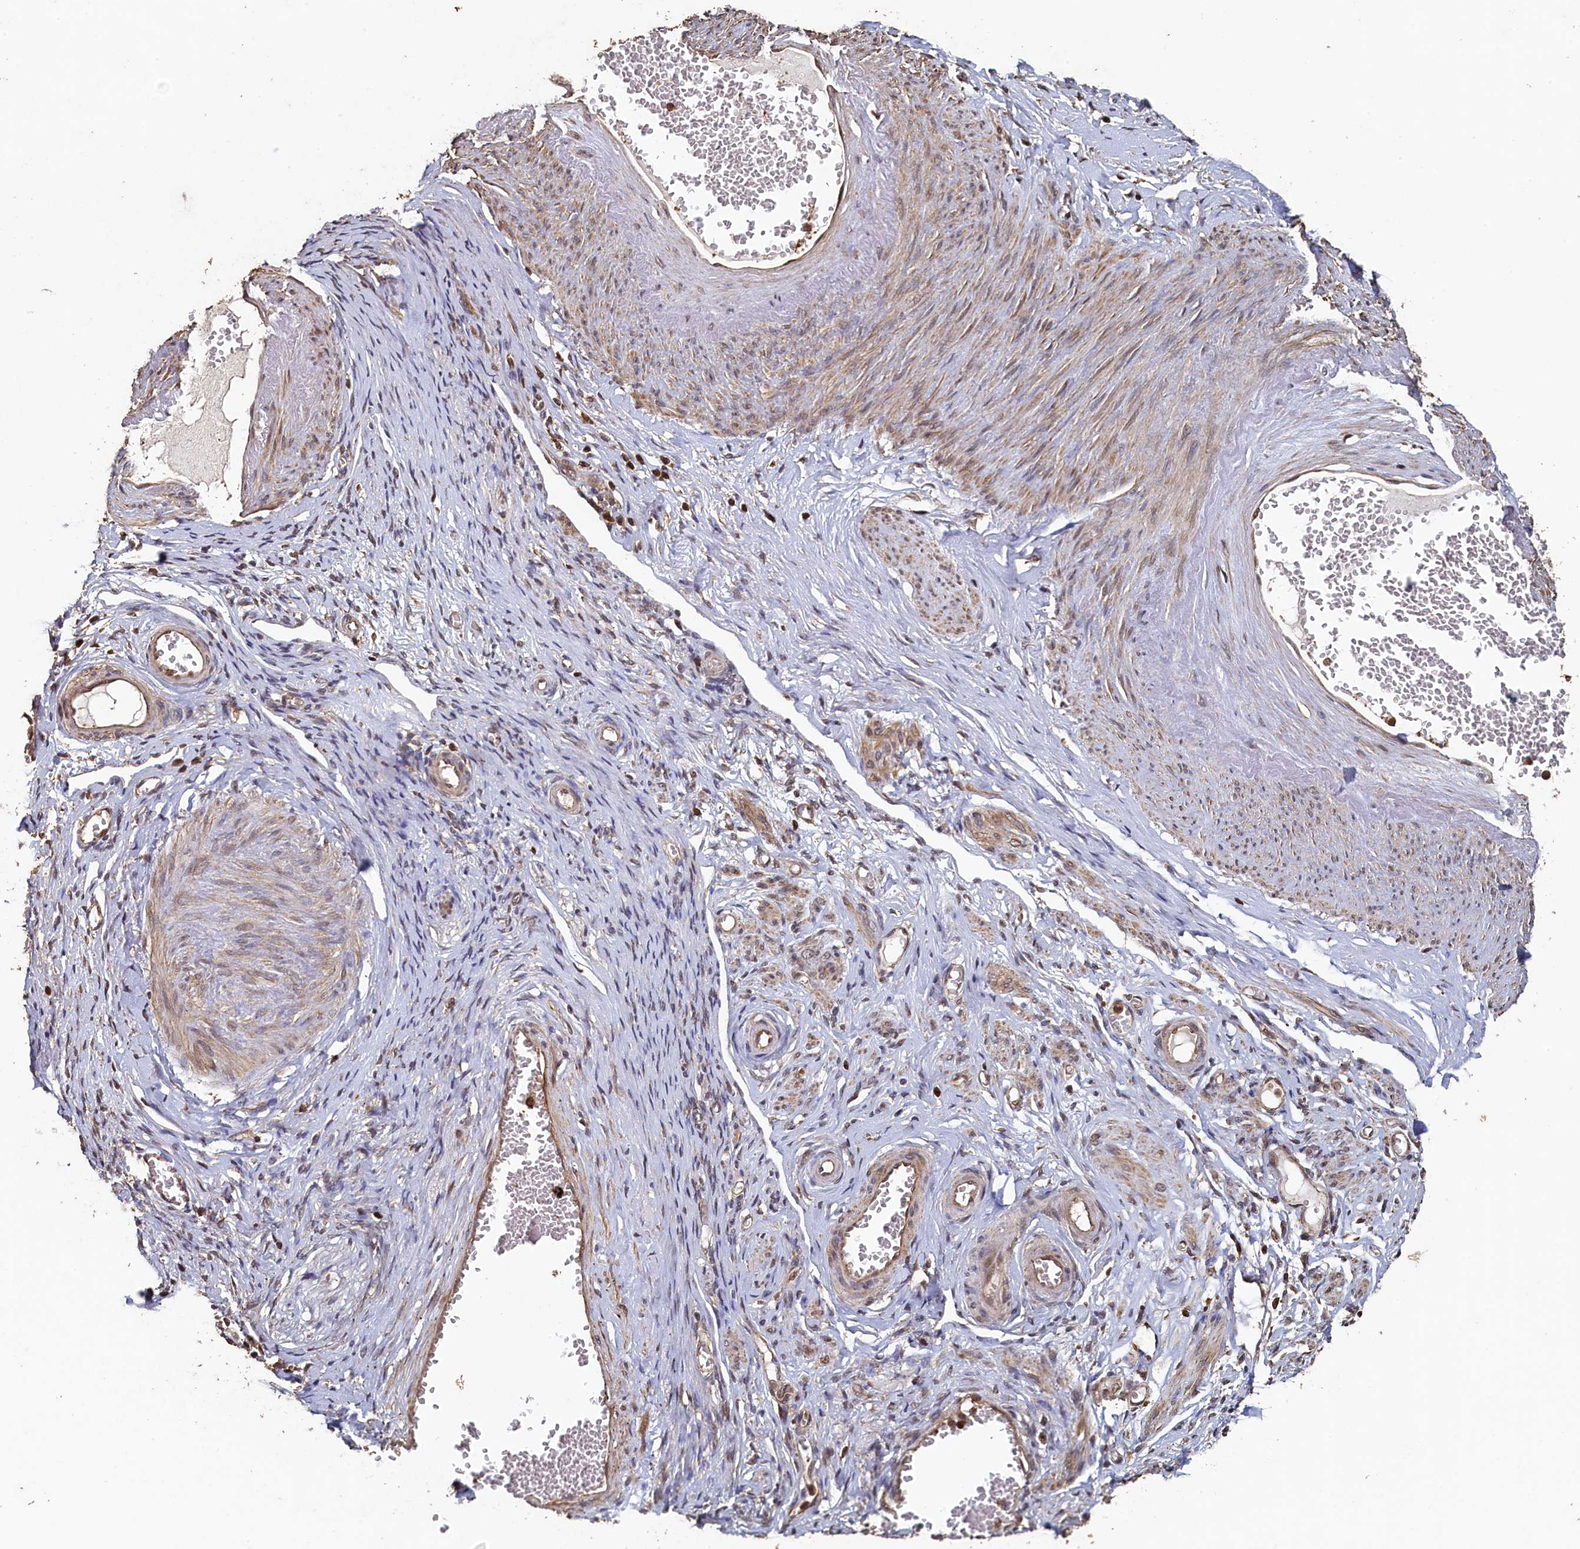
{"staining": {"intensity": "moderate", "quantity": ">75%", "location": "cytoplasmic/membranous,nuclear"}, "tissue": "adipose tissue", "cell_type": "Adipocytes", "image_type": "normal", "snomed": [{"axis": "morphology", "description": "Normal tissue, NOS"}, {"axis": "topography", "description": "Vascular tissue"}, {"axis": "topography", "description": "Fallopian tube"}, {"axis": "topography", "description": "Ovary"}], "caption": "Protein expression analysis of normal human adipose tissue reveals moderate cytoplasmic/membranous,nuclear positivity in approximately >75% of adipocytes. (brown staining indicates protein expression, while blue staining denotes nuclei).", "gene": "PIGN", "patient": {"sex": "female", "age": 67}}